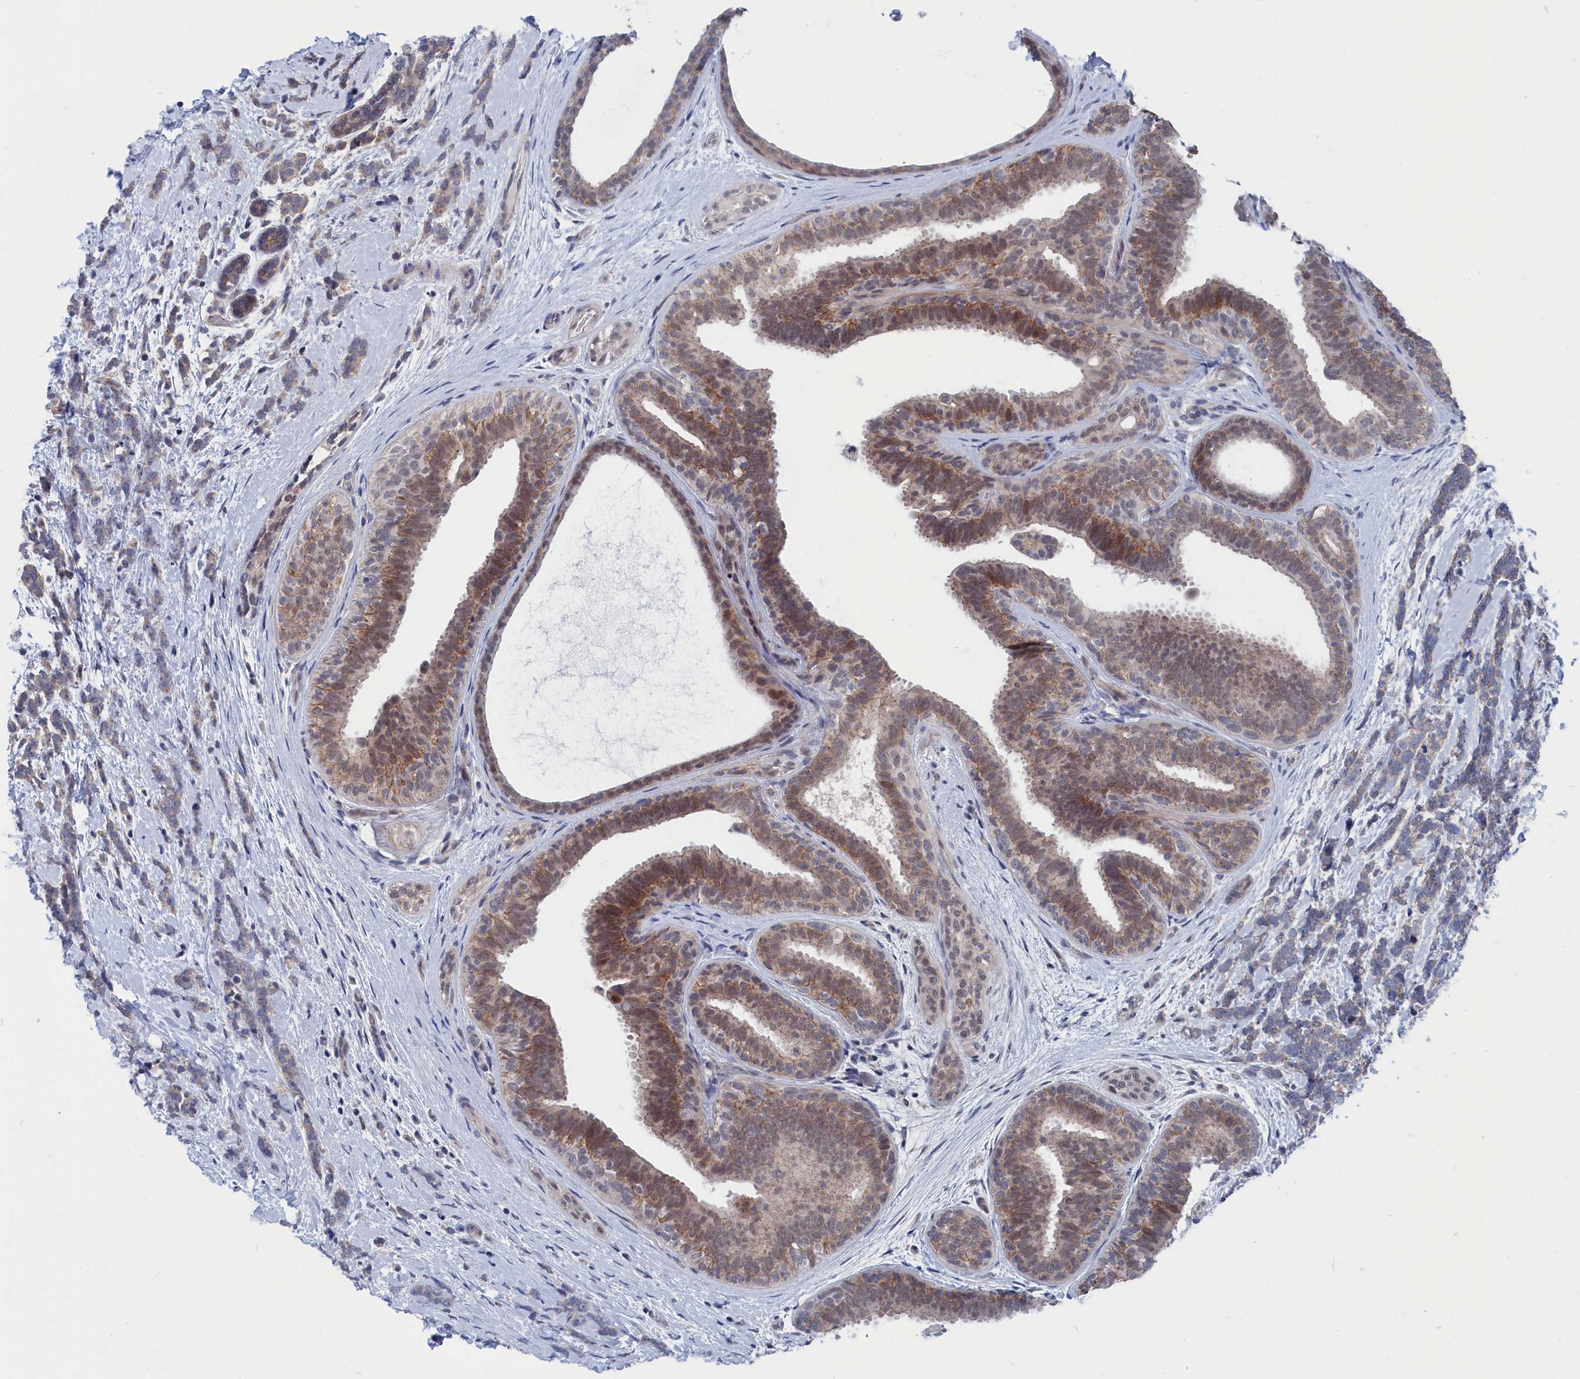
{"staining": {"intensity": "negative", "quantity": "none", "location": "none"}, "tissue": "breast cancer", "cell_type": "Tumor cells", "image_type": "cancer", "snomed": [{"axis": "morphology", "description": "Lobular carcinoma"}, {"axis": "topography", "description": "Breast"}], "caption": "Tumor cells show no significant protein positivity in breast lobular carcinoma.", "gene": "MARCHF3", "patient": {"sex": "female", "age": 58}}